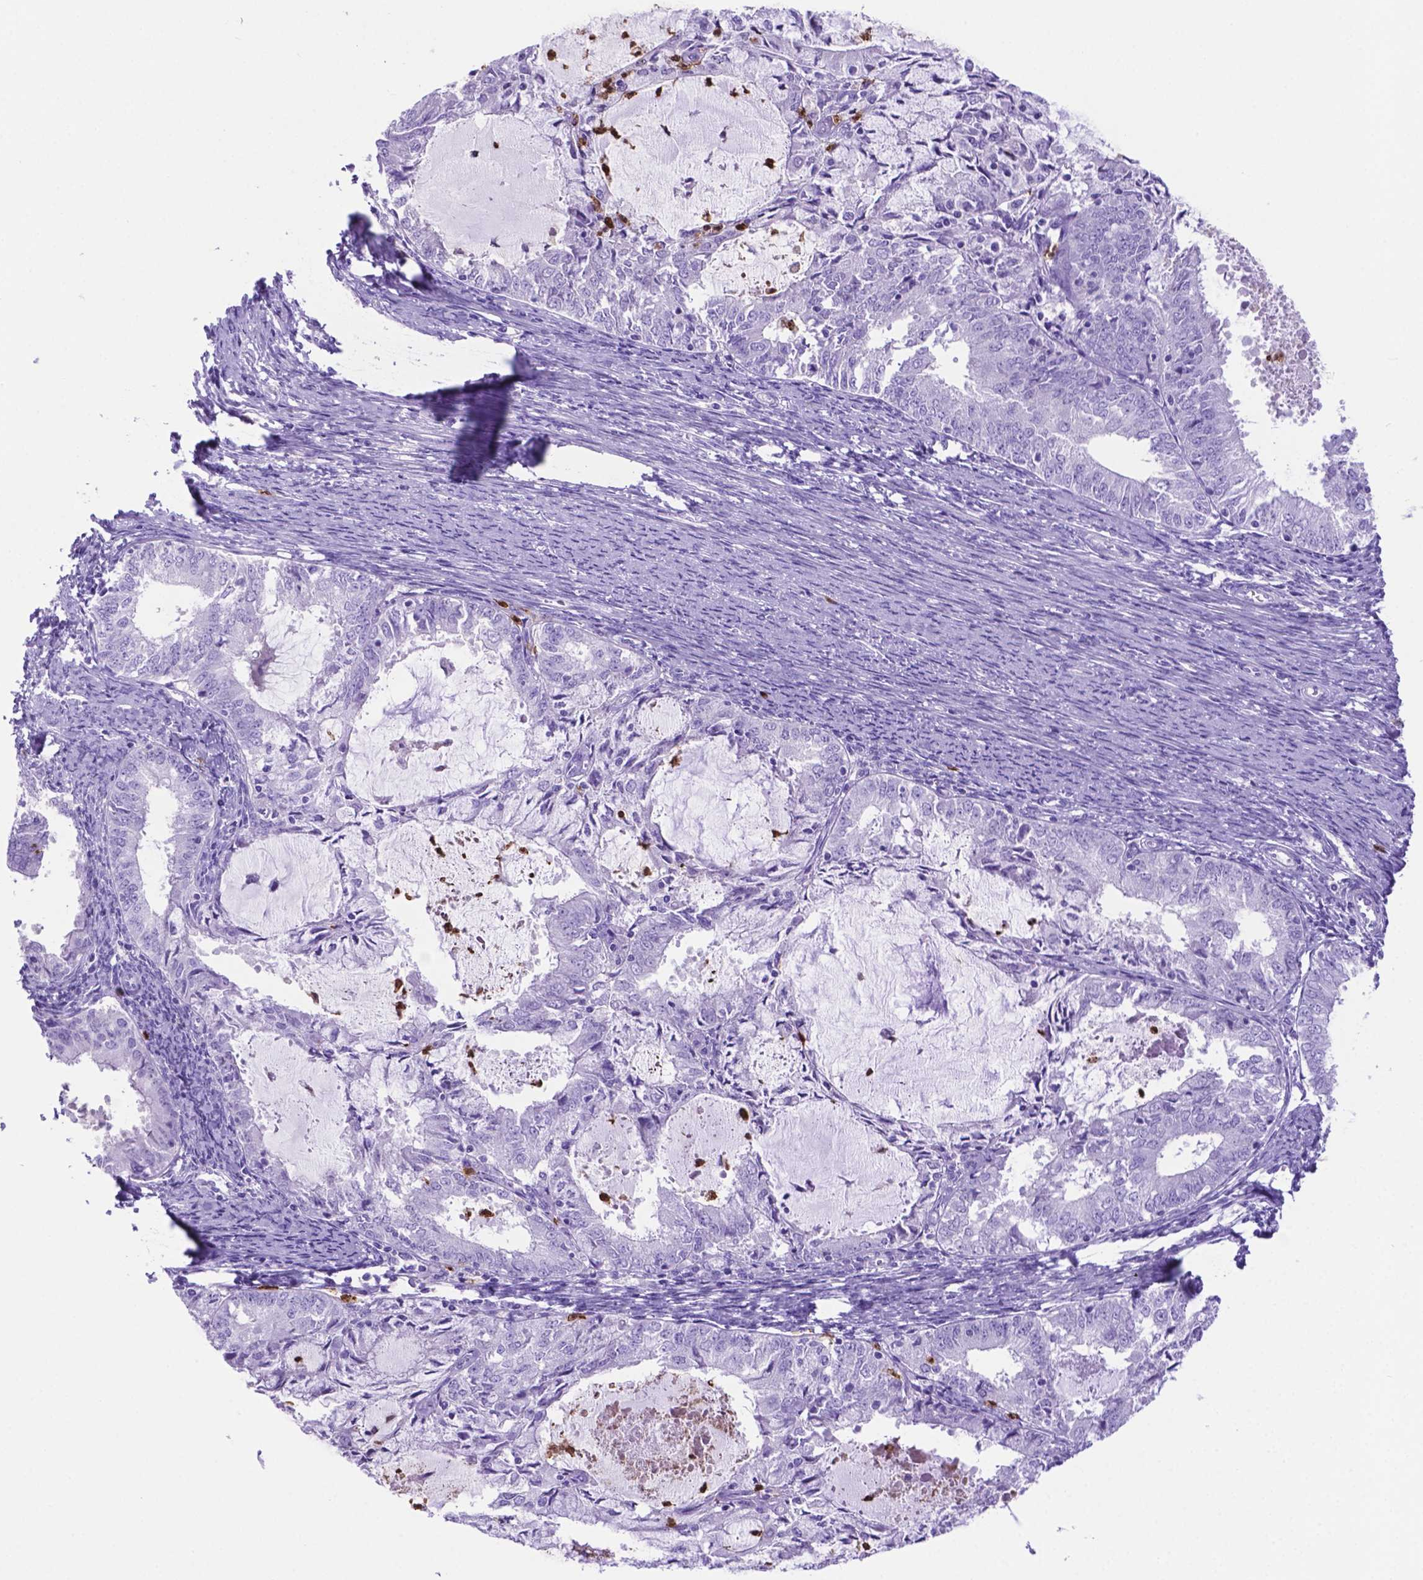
{"staining": {"intensity": "negative", "quantity": "none", "location": "none"}, "tissue": "endometrial cancer", "cell_type": "Tumor cells", "image_type": "cancer", "snomed": [{"axis": "morphology", "description": "Adenocarcinoma, NOS"}, {"axis": "topography", "description": "Endometrium"}], "caption": "IHC of endometrial cancer reveals no staining in tumor cells.", "gene": "LZTR1", "patient": {"sex": "female", "age": 57}}